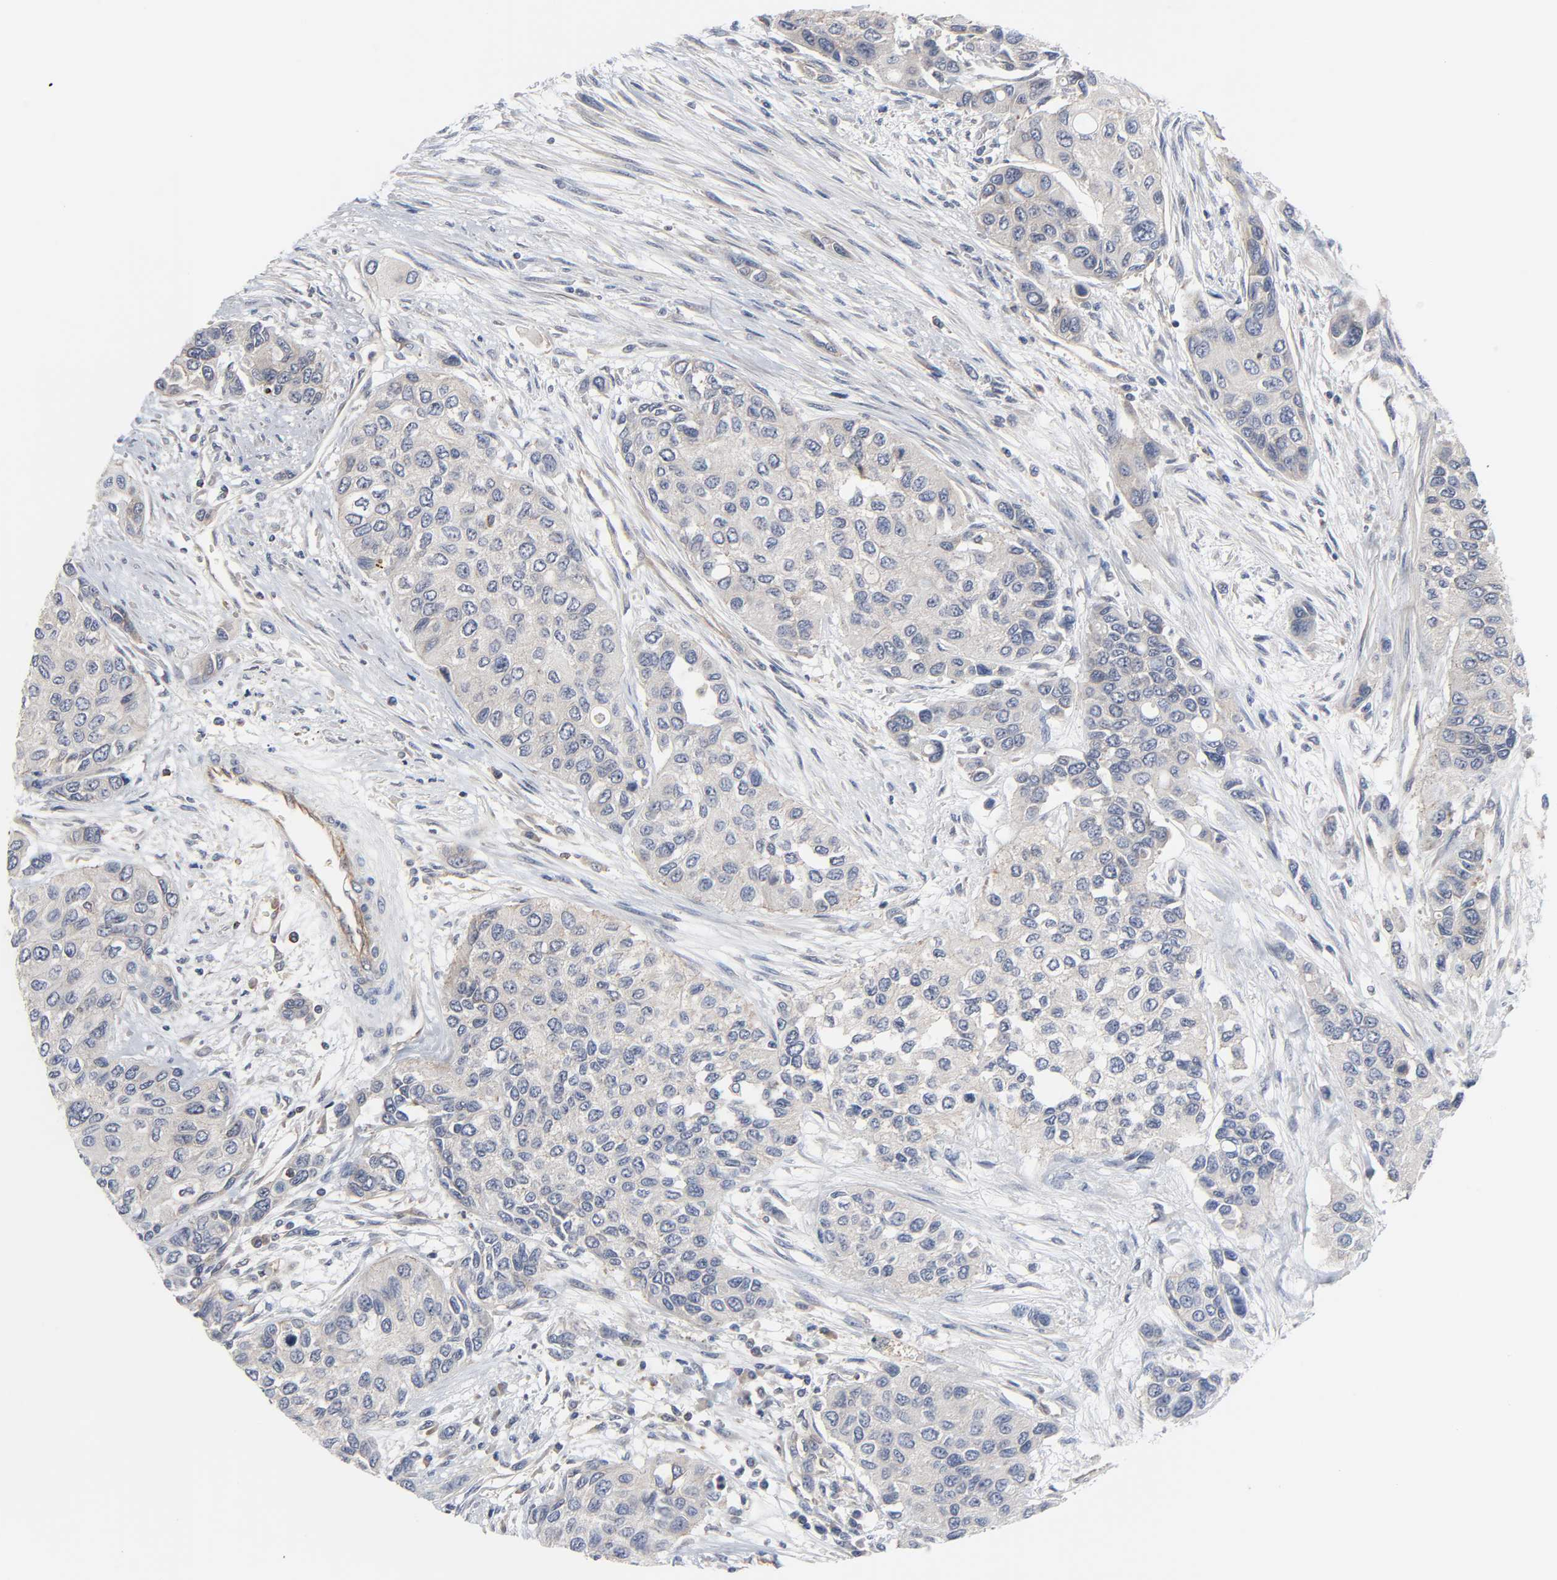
{"staining": {"intensity": "weak", "quantity": "<25%", "location": "cytoplasmic/membranous"}, "tissue": "urothelial cancer", "cell_type": "Tumor cells", "image_type": "cancer", "snomed": [{"axis": "morphology", "description": "Urothelial carcinoma, High grade"}, {"axis": "topography", "description": "Urinary bladder"}], "caption": "Tumor cells are negative for brown protein staining in urothelial cancer.", "gene": "DDX10", "patient": {"sex": "female", "age": 56}}